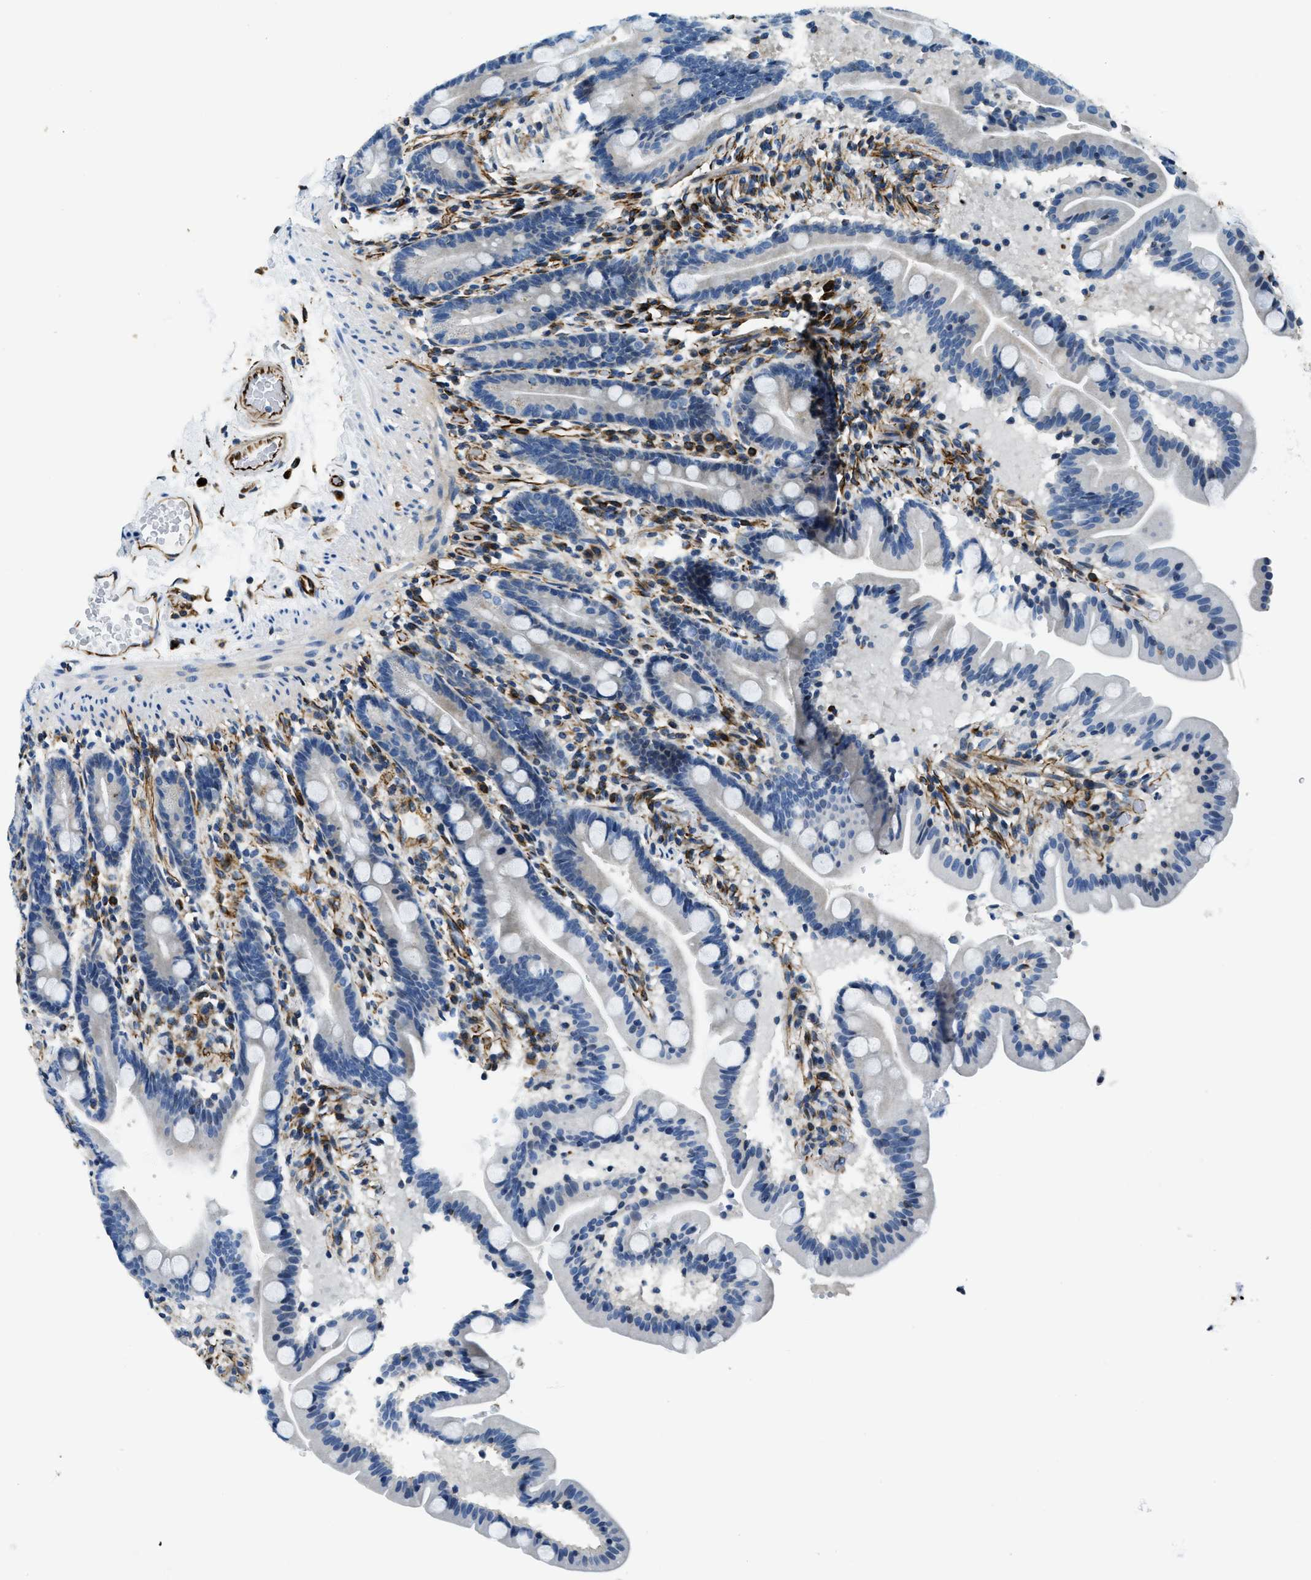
{"staining": {"intensity": "negative", "quantity": "none", "location": "none"}, "tissue": "duodenum", "cell_type": "Glandular cells", "image_type": "normal", "snomed": [{"axis": "morphology", "description": "Normal tissue, NOS"}, {"axis": "topography", "description": "Duodenum"}], "caption": "This is an immunohistochemistry image of normal duodenum. There is no expression in glandular cells.", "gene": "GNS", "patient": {"sex": "male", "age": 54}}